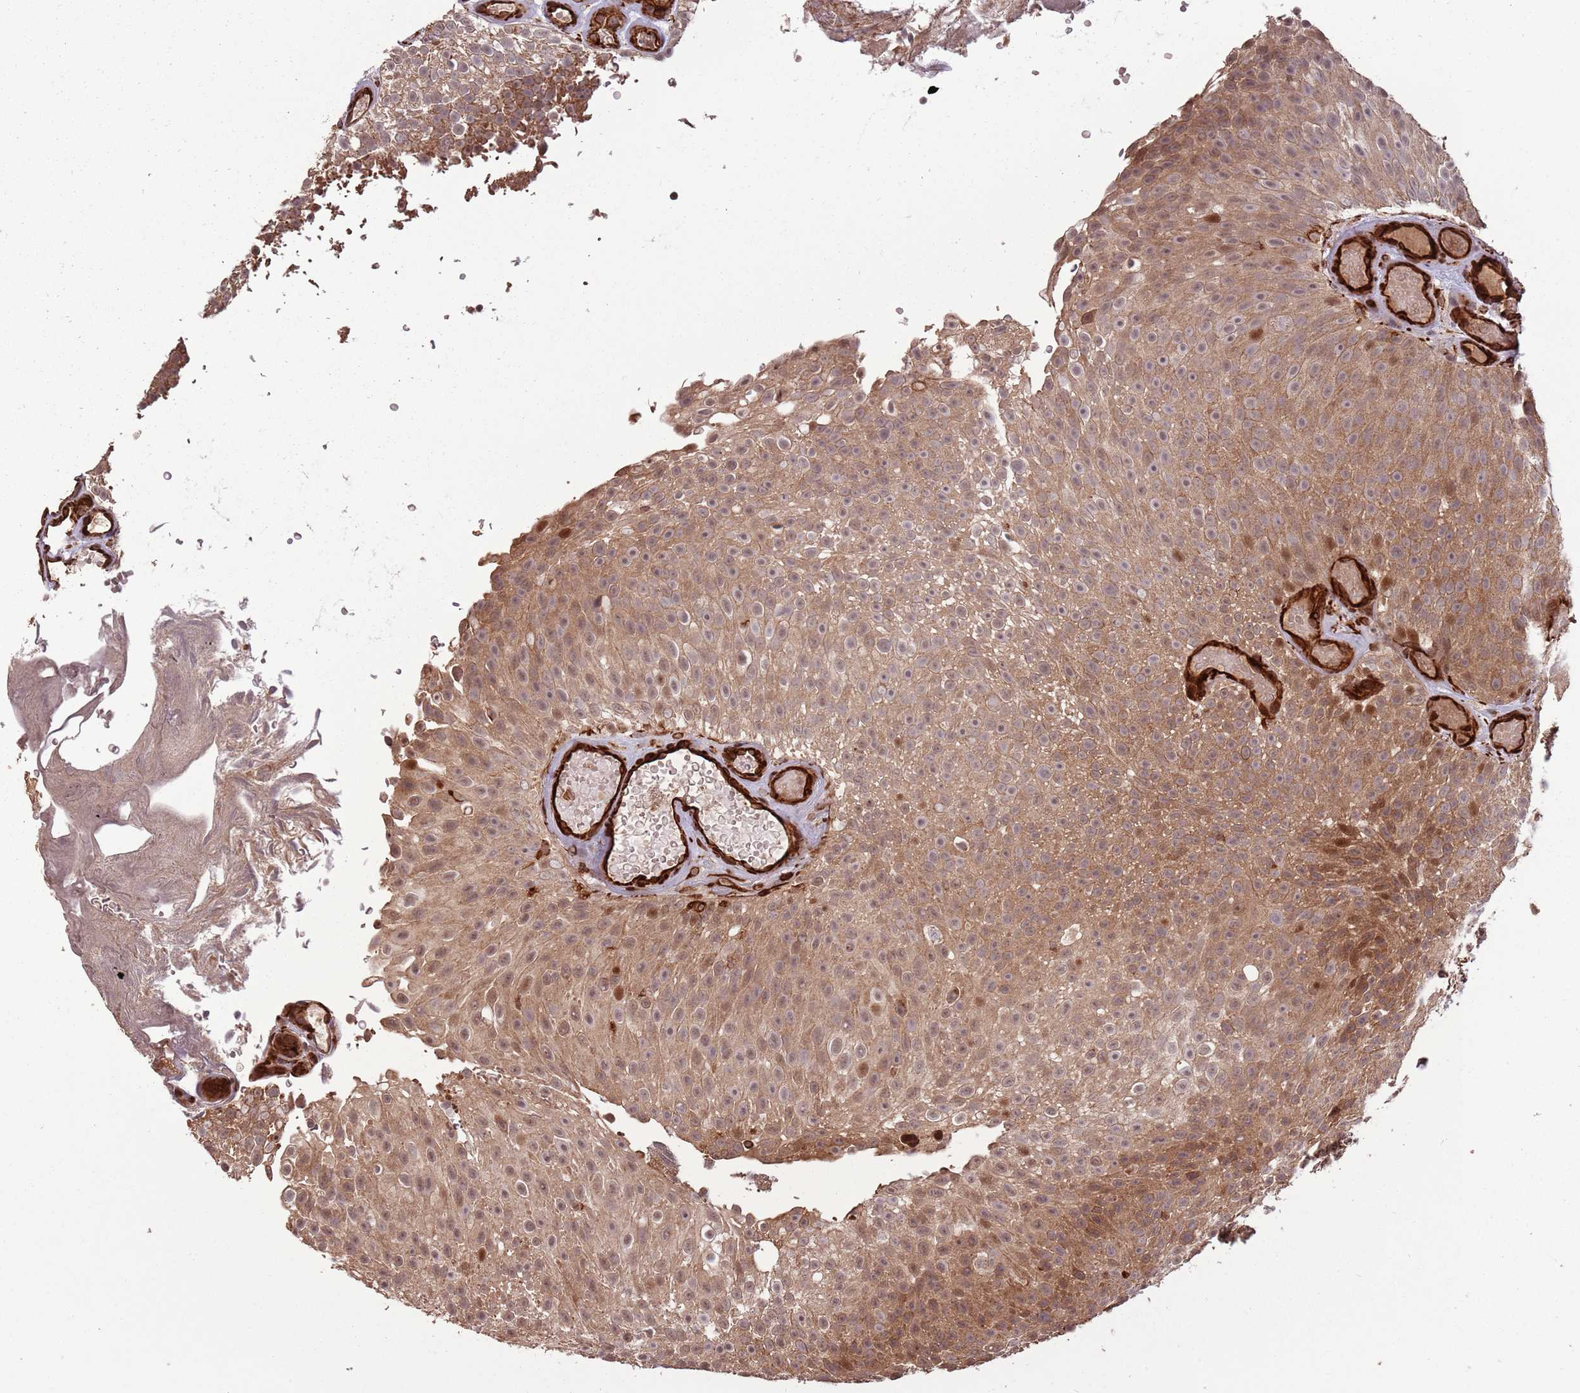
{"staining": {"intensity": "moderate", "quantity": ">75%", "location": "cytoplasmic/membranous,nuclear"}, "tissue": "urothelial cancer", "cell_type": "Tumor cells", "image_type": "cancer", "snomed": [{"axis": "morphology", "description": "Urothelial carcinoma, Low grade"}, {"axis": "topography", "description": "Urinary bladder"}], "caption": "The image displays staining of urothelial cancer, revealing moderate cytoplasmic/membranous and nuclear protein positivity (brown color) within tumor cells. (DAB = brown stain, brightfield microscopy at high magnification).", "gene": "ADAMTS3", "patient": {"sex": "male", "age": 78}}